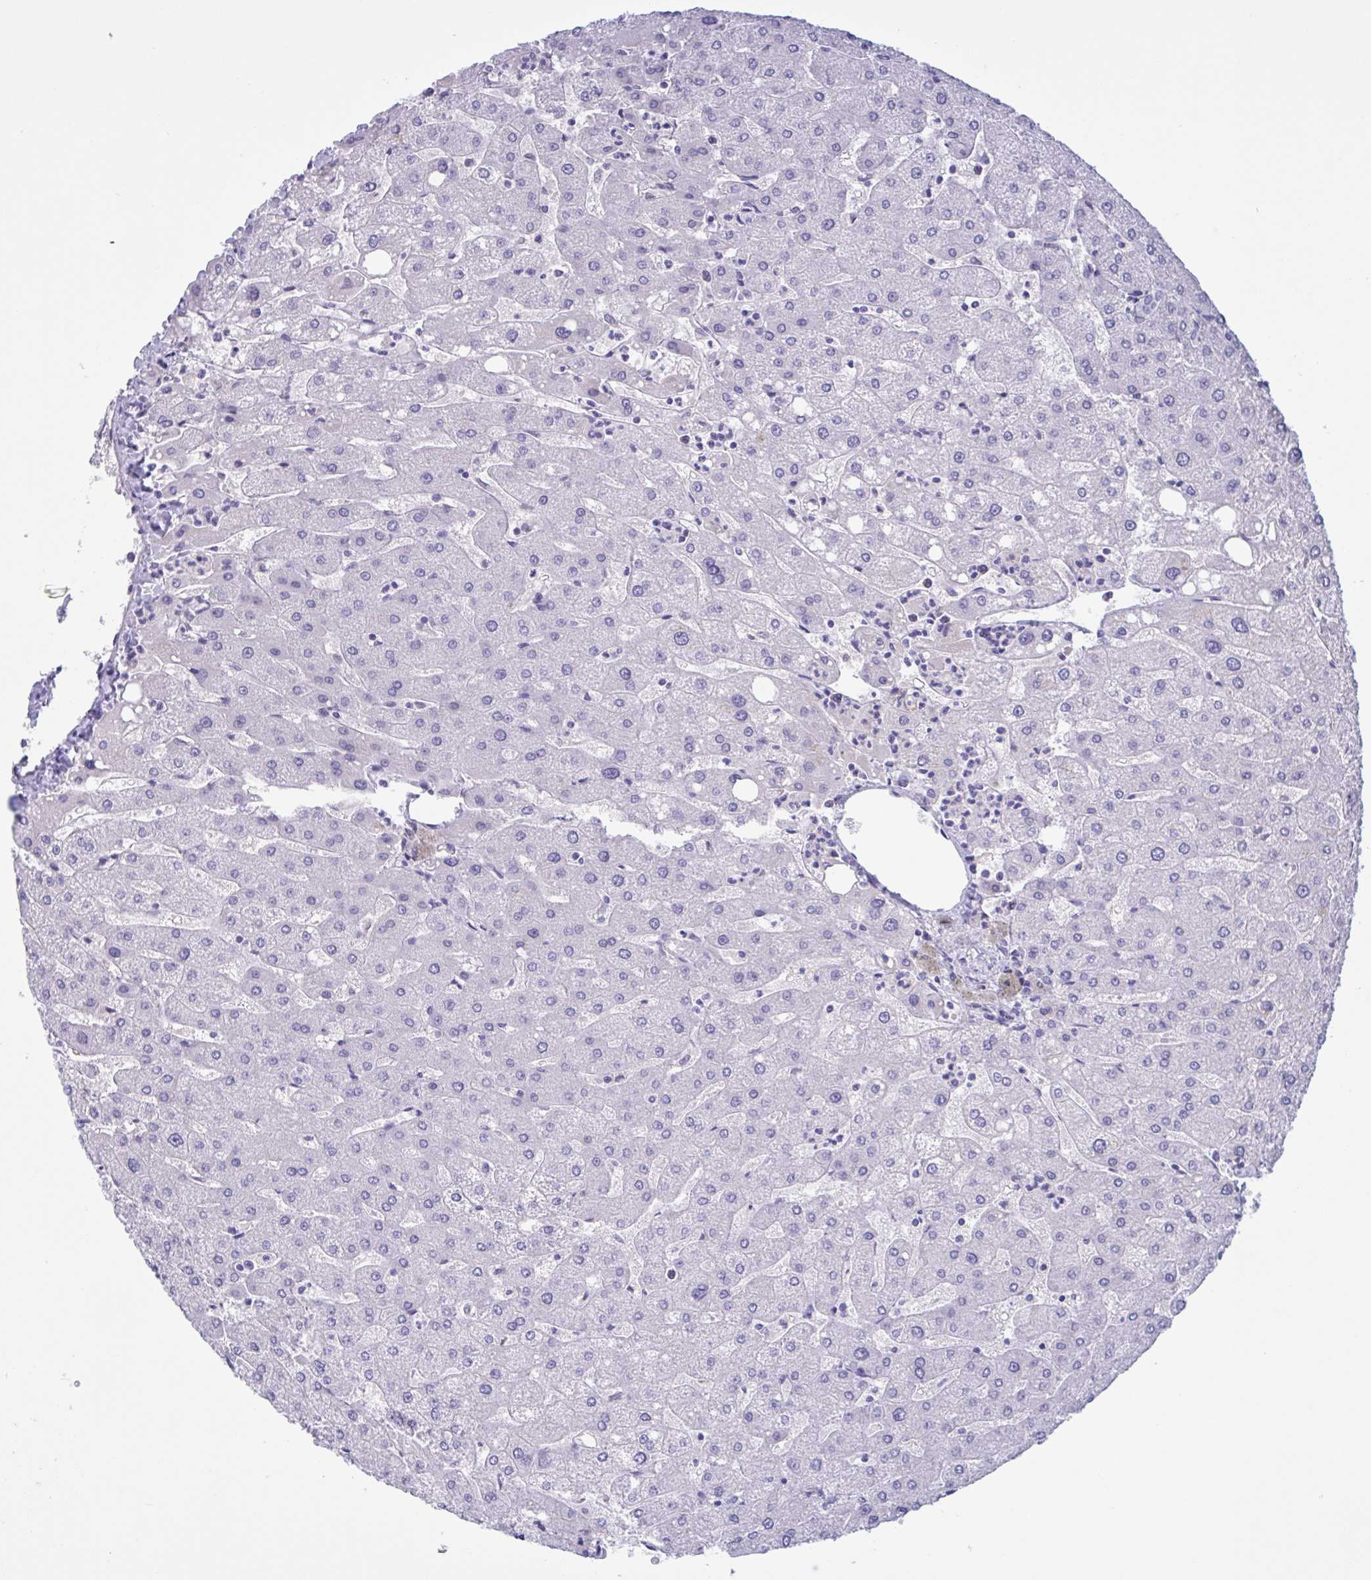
{"staining": {"intensity": "negative", "quantity": "none", "location": "none"}, "tissue": "liver", "cell_type": "Cholangiocytes", "image_type": "normal", "snomed": [{"axis": "morphology", "description": "Normal tissue, NOS"}, {"axis": "topography", "description": "Liver"}], "caption": "High magnification brightfield microscopy of benign liver stained with DAB (brown) and counterstained with hematoxylin (blue): cholangiocytes show no significant positivity.", "gene": "SERPINB13", "patient": {"sex": "male", "age": 67}}